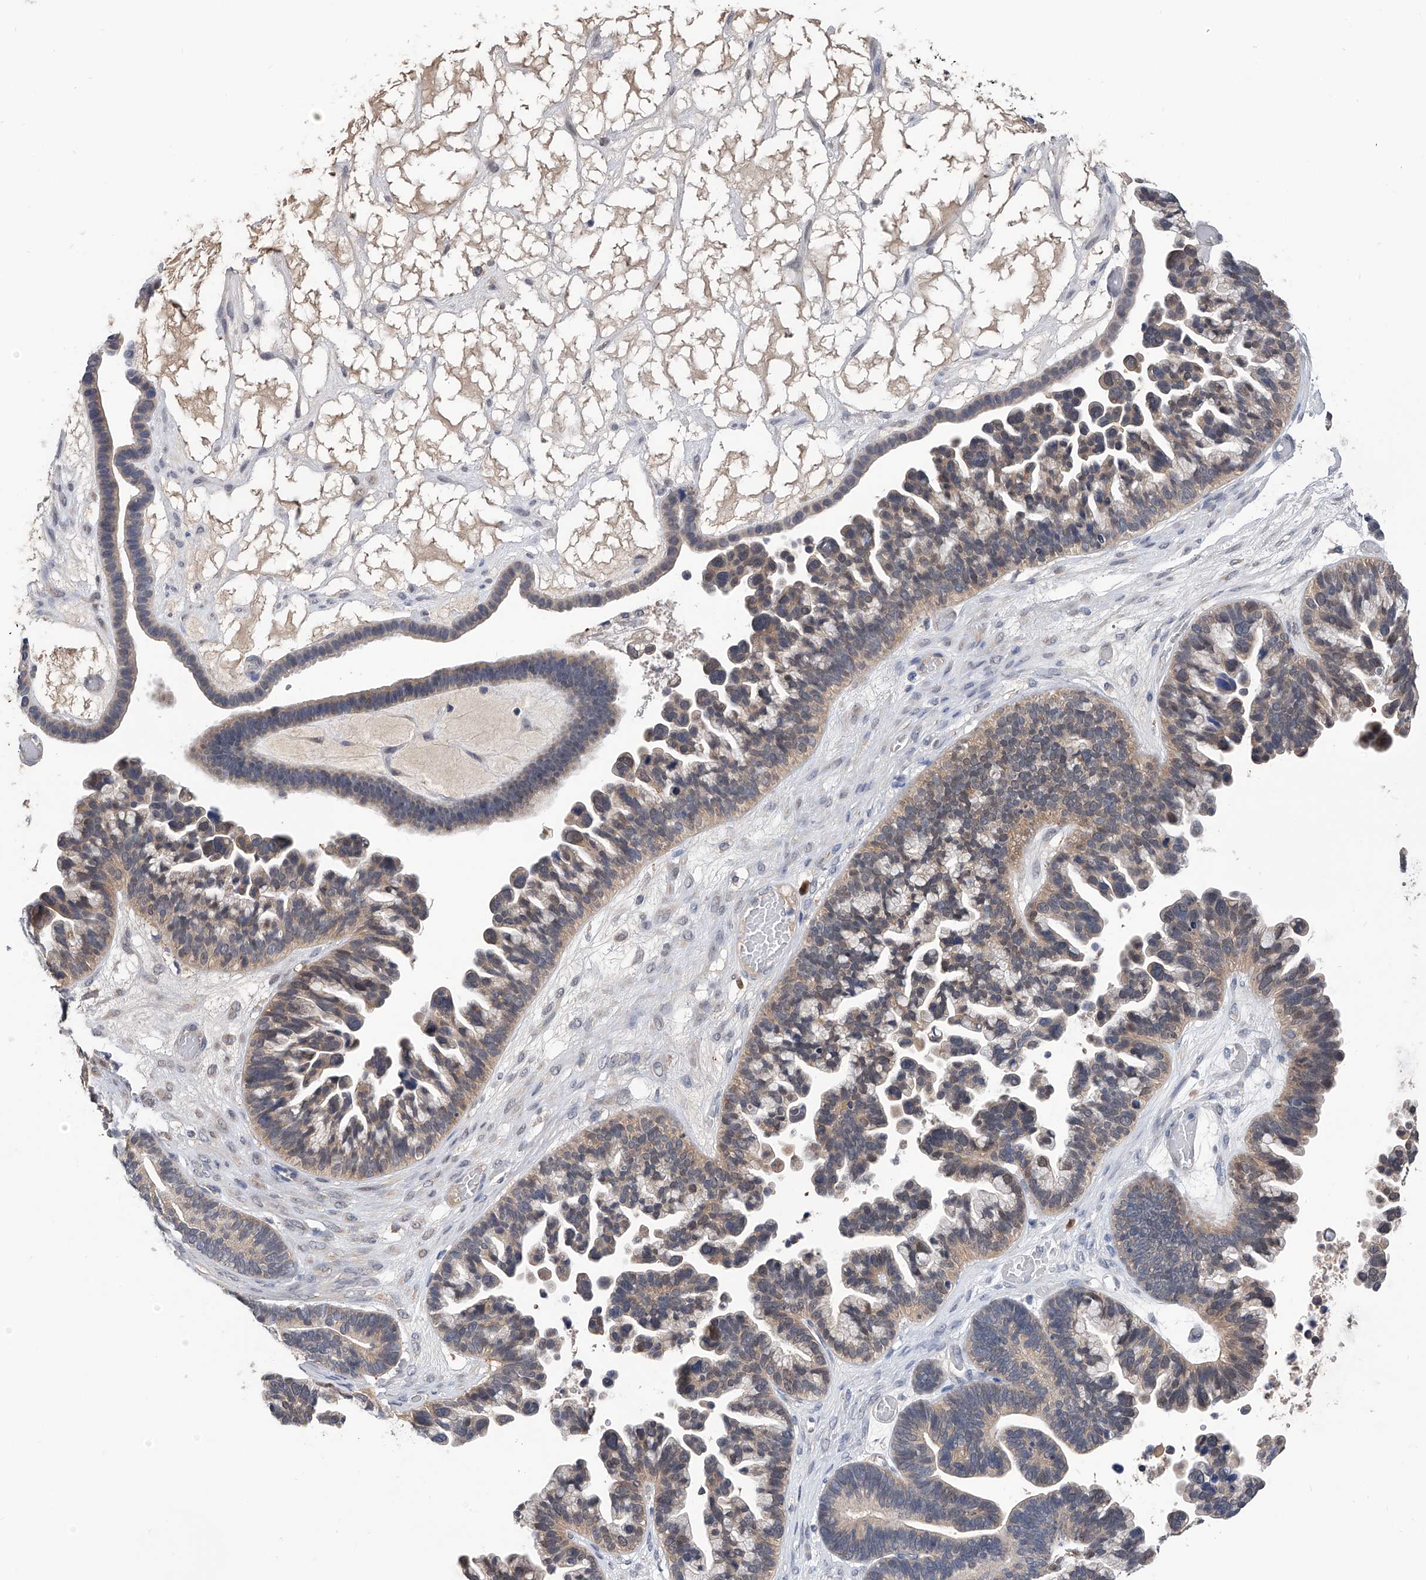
{"staining": {"intensity": "weak", "quantity": ">75%", "location": "cytoplasmic/membranous"}, "tissue": "ovarian cancer", "cell_type": "Tumor cells", "image_type": "cancer", "snomed": [{"axis": "morphology", "description": "Cystadenocarcinoma, serous, NOS"}, {"axis": "topography", "description": "Ovary"}], "caption": "Protein analysis of serous cystadenocarcinoma (ovarian) tissue displays weak cytoplasmic/membranous staining in about >75% of tumor cells.", "gene": "PGM3", "patient": {"sex": "female", "age": 56}}